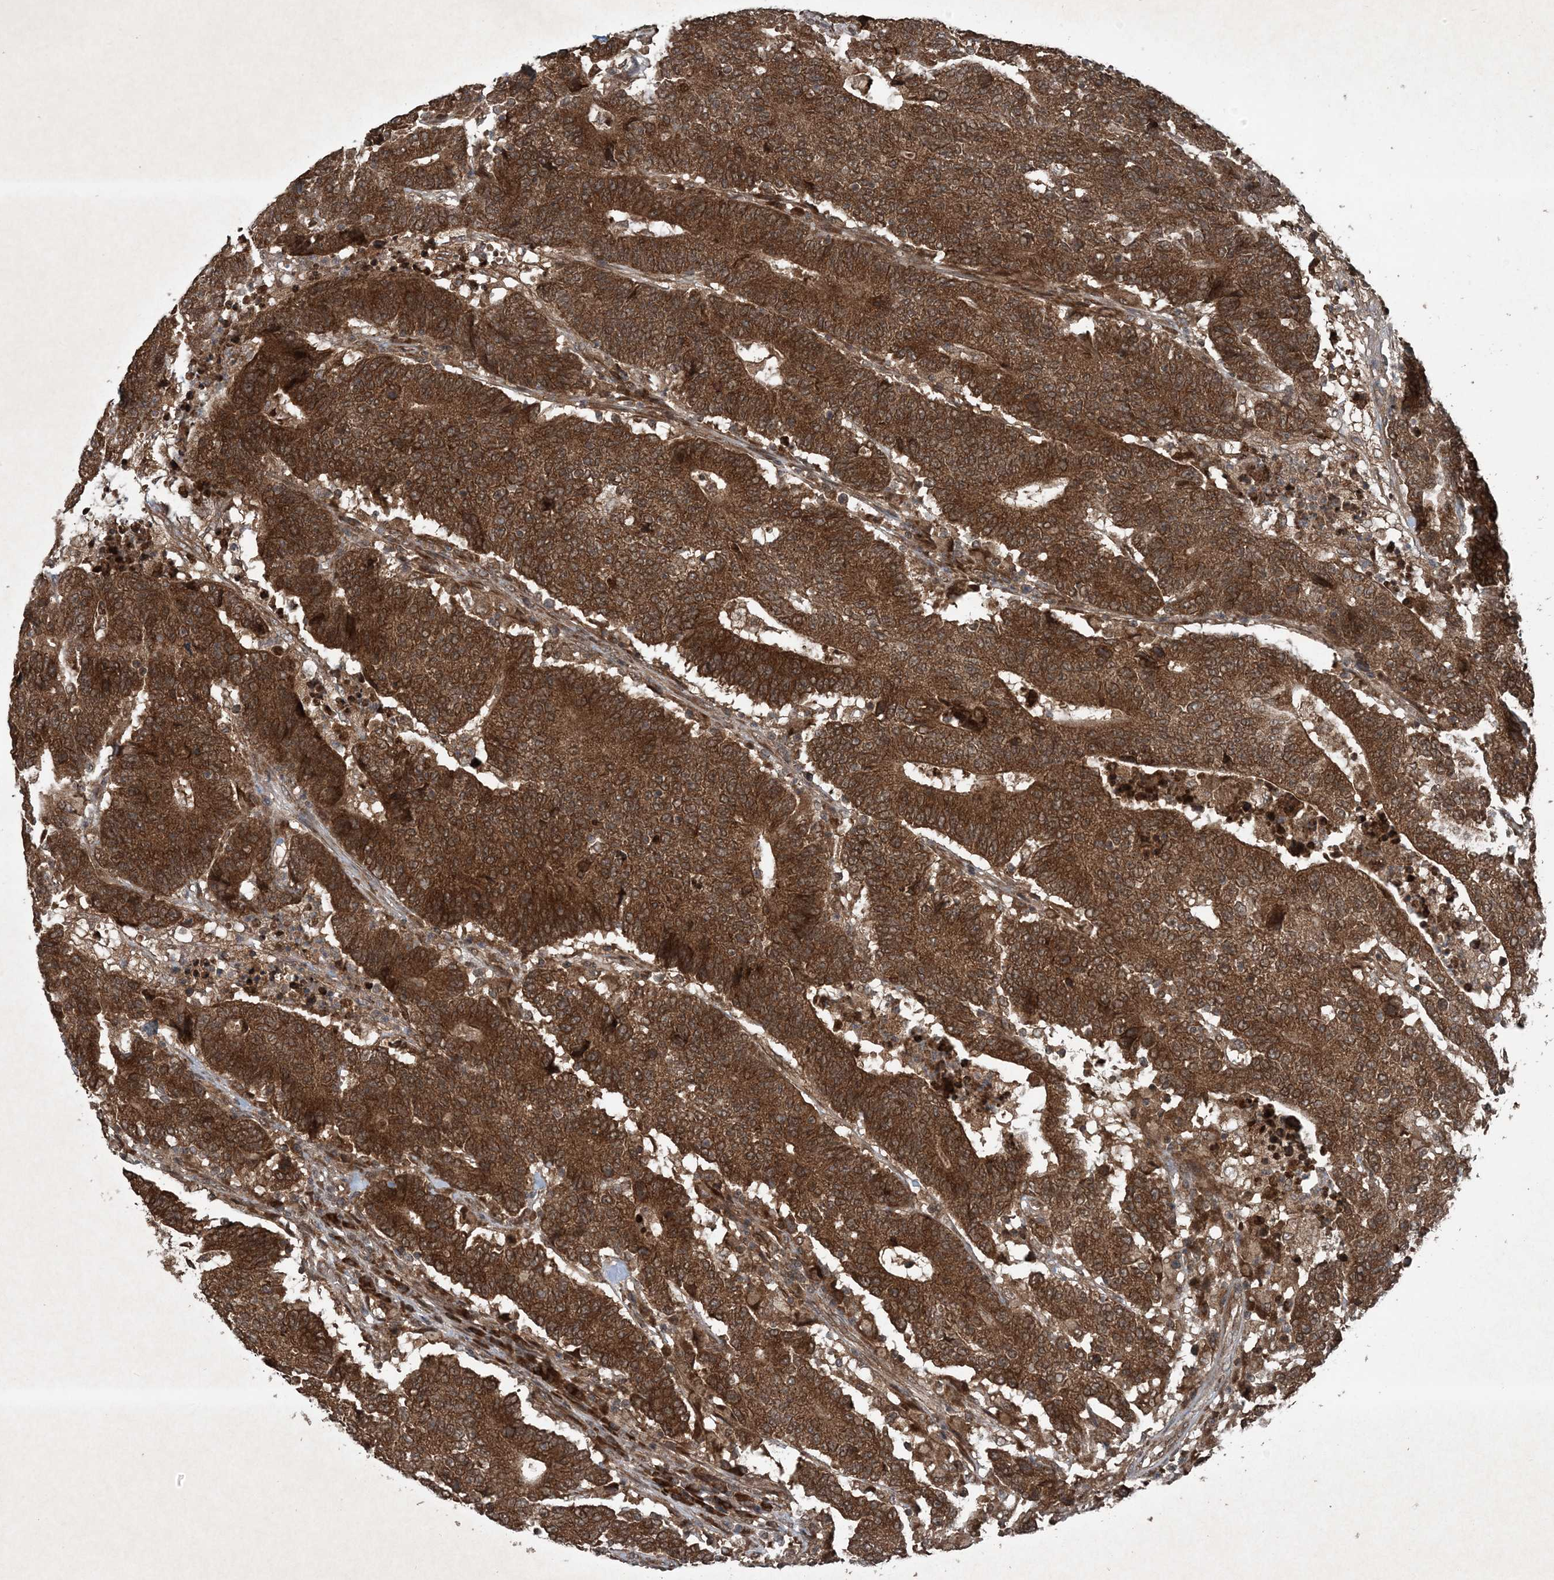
{"staining": {"intensity": "strong", "quantity": ">75%", "location": "cytoplasmic/membranous"}, "tissue": "colorectal cancer", "cell_type": "Tumor cells", "image_type": "cancer", "snomed": [{"axis": "morphology", "description": "Normal tissue, NOS"}, {"axis": "morphology", "description": "Adenocarcinoma, NOS"}, {"axis": "topography", "description": "Colon"}], "caption": "DAB immunohistochemical staining of colorectal cancer (adenocarcinoma) exhibits strong cytoplasmic/membranous protein positivity in approximately >75% of tumor cells. (Stains: DAB (3,3'-diaminobenzidine) in brown, nuclei in blue, Microscopy: brightfield microscopy at high magnification).", "gene": "GNG5", "patient": {"sex": "female", "age": 75}}